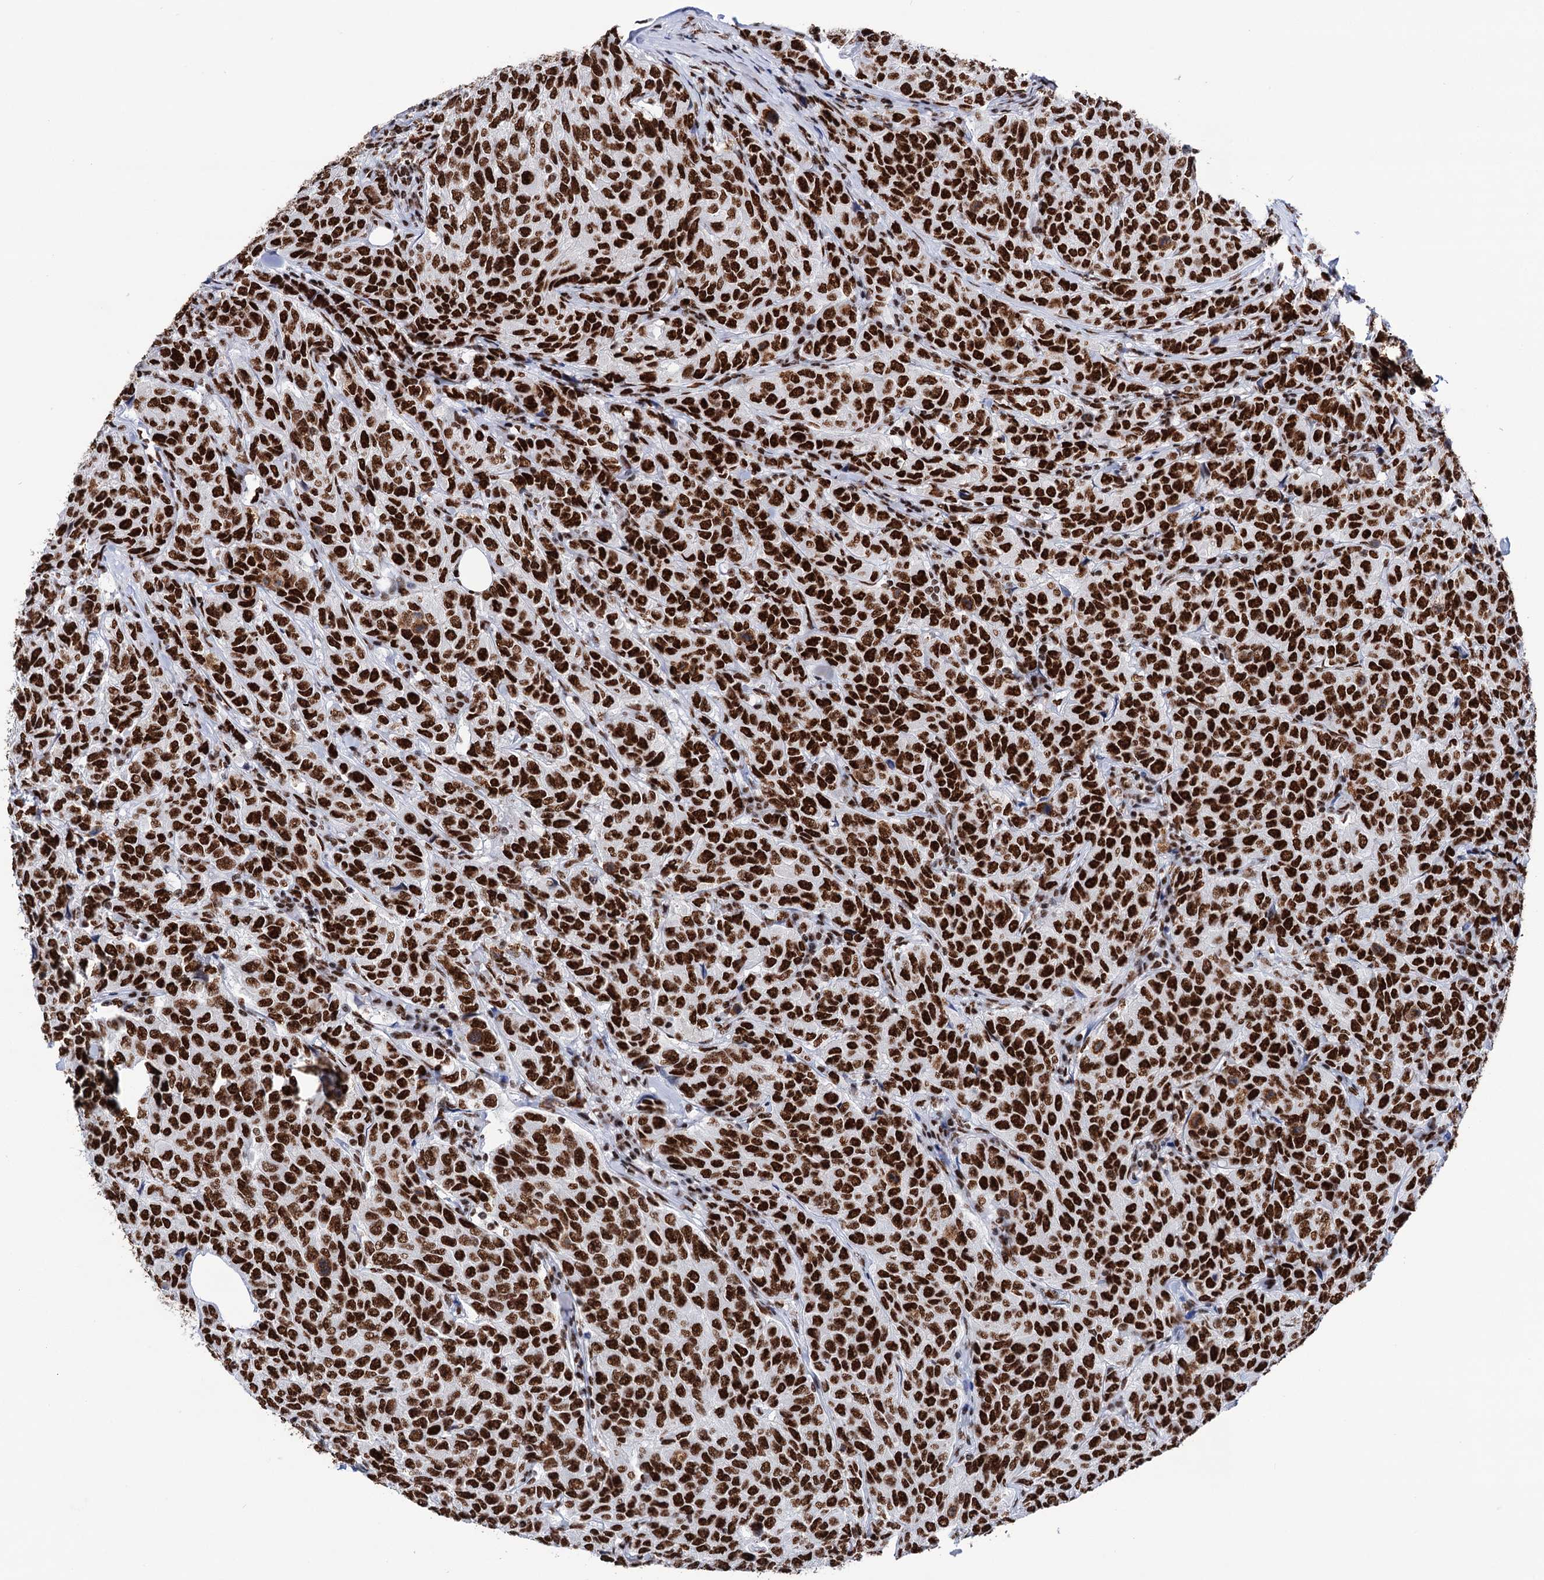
{"staining": {"intensity": "strong", "quantity": ">75%", "location": "nuclear"}, "tissue": "breast cancer", "cell_type": "Tumor cells", "image_type": "cancer", "snomed": [{"axis": "morphology", "description": "Duct carcinoma"}, {"axis": "topography", "description": "Breast"}], "caption": "A high-resolution image shows IHC staining of invasive ductal carcinoma (breast), which reveals strong nuclear positivity in approximately >75% of tumor cells.", "gene": "MATR3", "patient": {"sex": "female", "age": 55}}